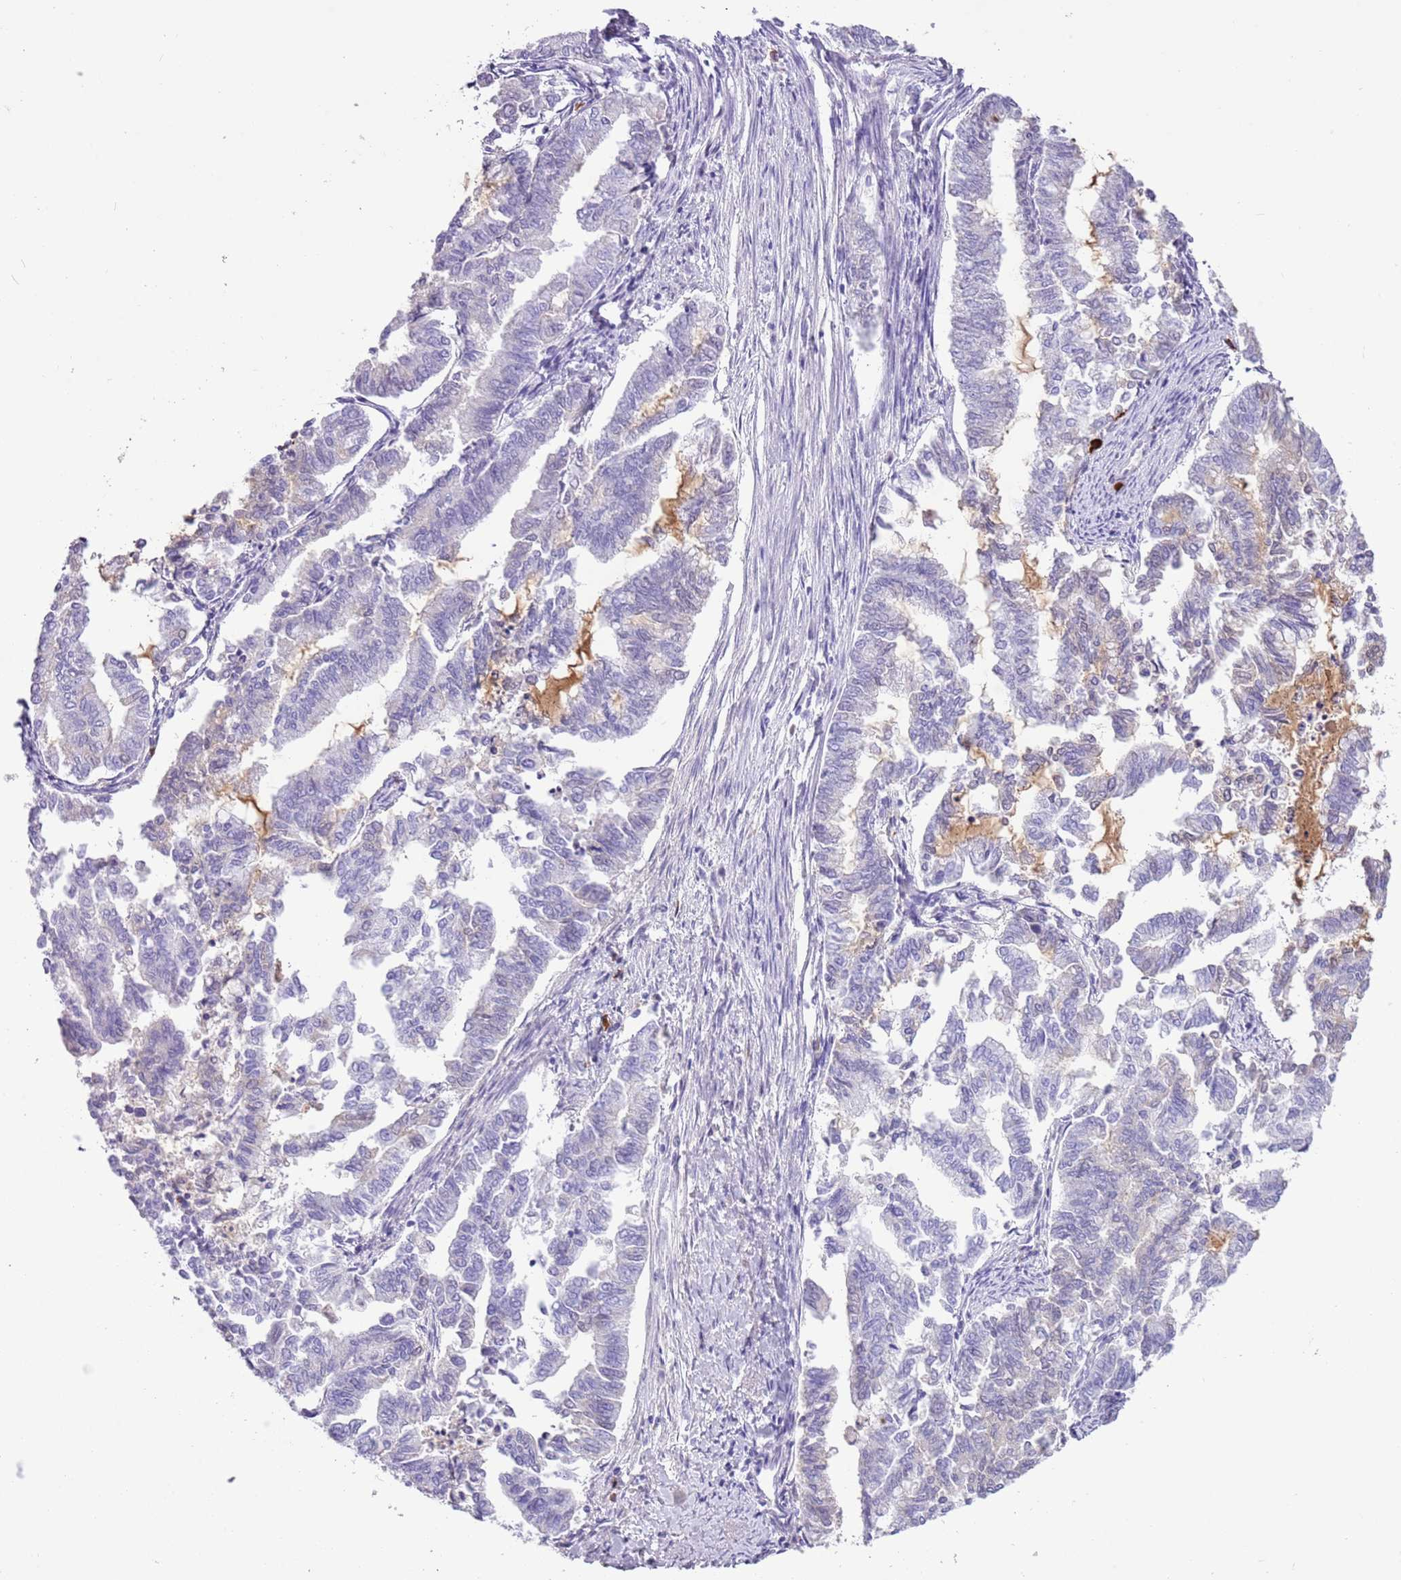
{"staining": {"intensity": "negative", "quantity": "none", "location": "none"}, "tissue": "endometrial cancer", "cell_type": "Tumor cells", "image_type": "cancer", "snomed": [{"axis": "morphology", "description": "Adenocarcinoma, NOS"}, {"axis": "topography", "description": "Endometrium"}], "caption": "IHC of endometrial adenocarcinoma shows no staining in tumor cells.", "gene": "IGKV3D-11", "patient": {"sex": "female", "age": 79}}